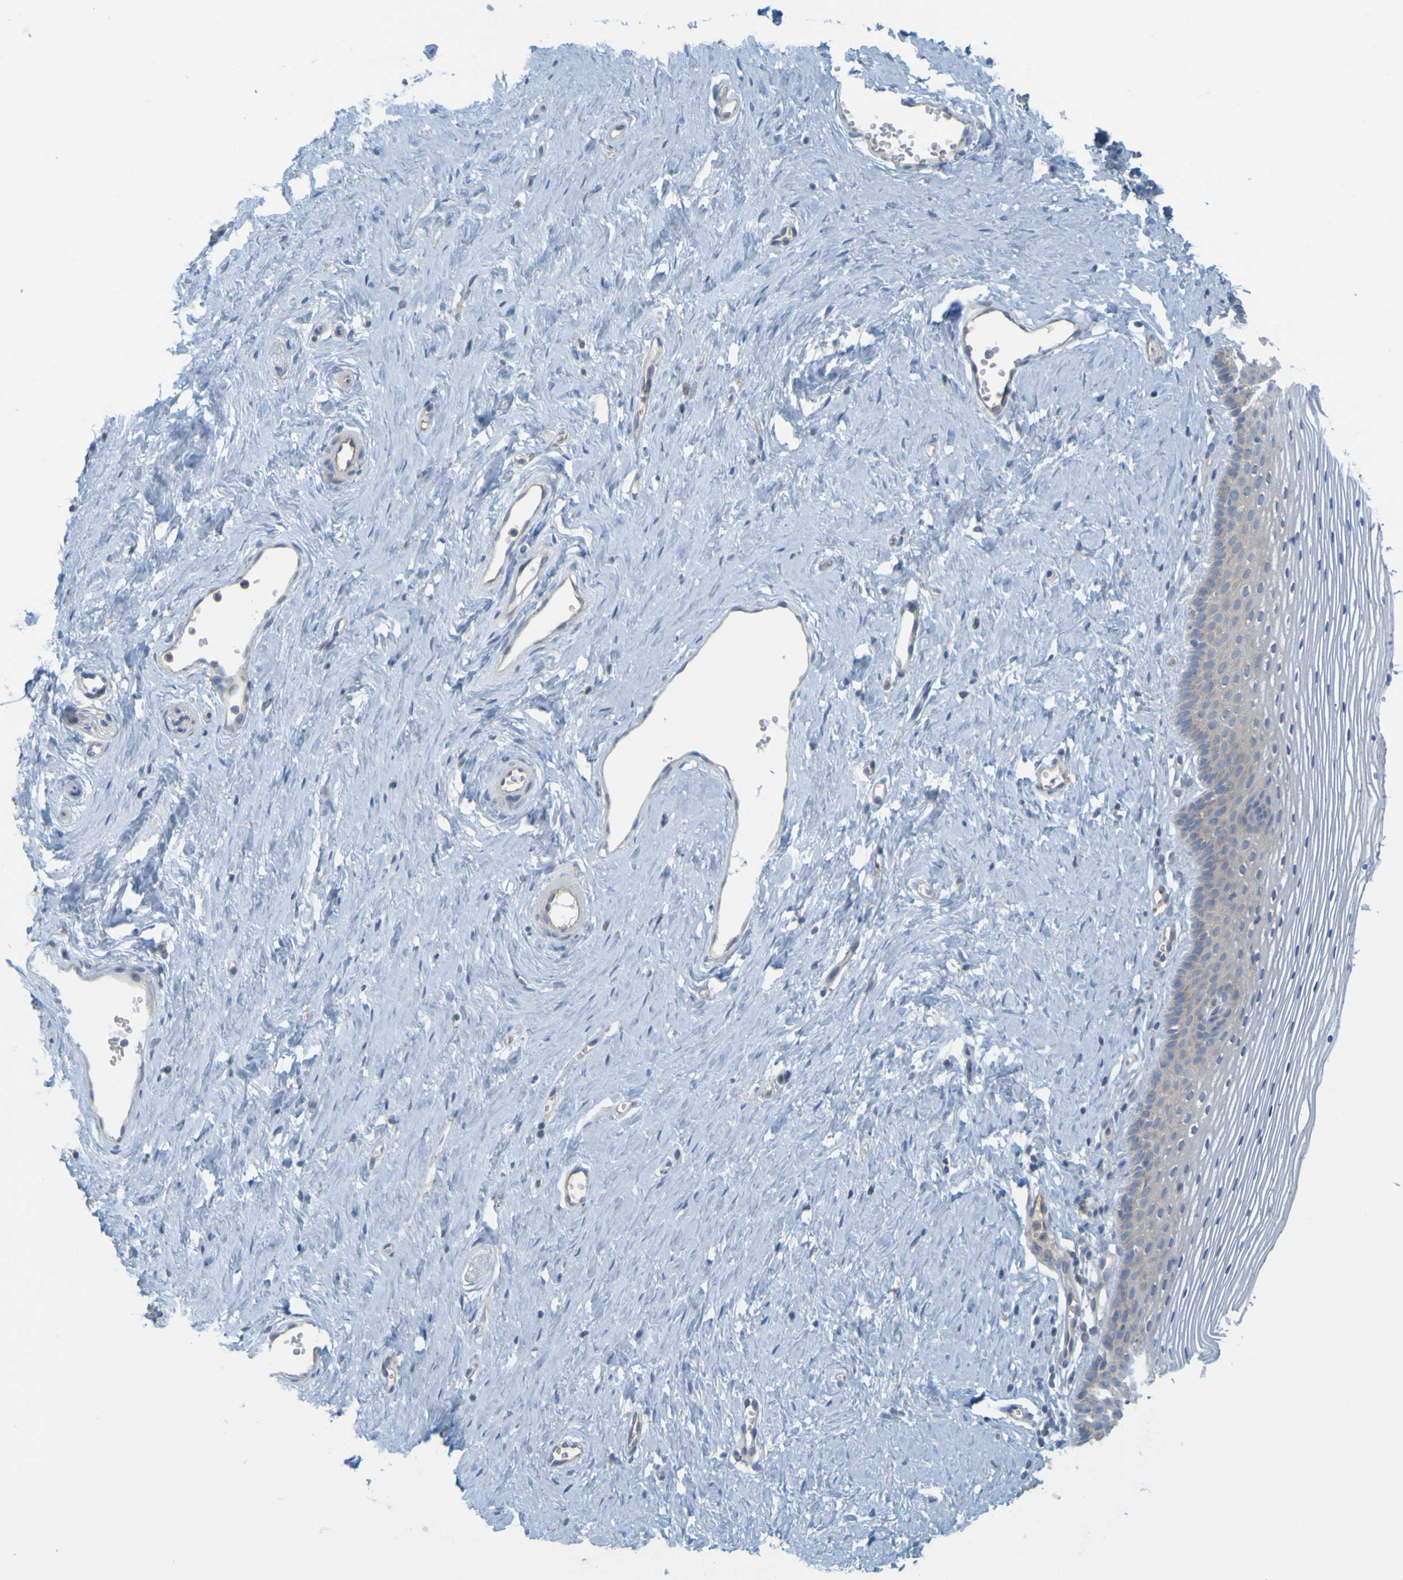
{"staining": {"intensity": "negative", "quantity": "none", "location": "none"}, "tissue": "vagina", "cell_type": "Squamous epithelial cells", "image_type": "normal", "snomed": [{"axis": "morphology", "description": "Normal tissue, NOS"}, {"axis": "topography", "description": "Vagina"}], "caption": "Immunohistochemical staining of benign vagina exhibits no significant positivity in squamous epithelial cells.", "gene": "APPL1", "patient": {"sex": "female", "age": 32}}